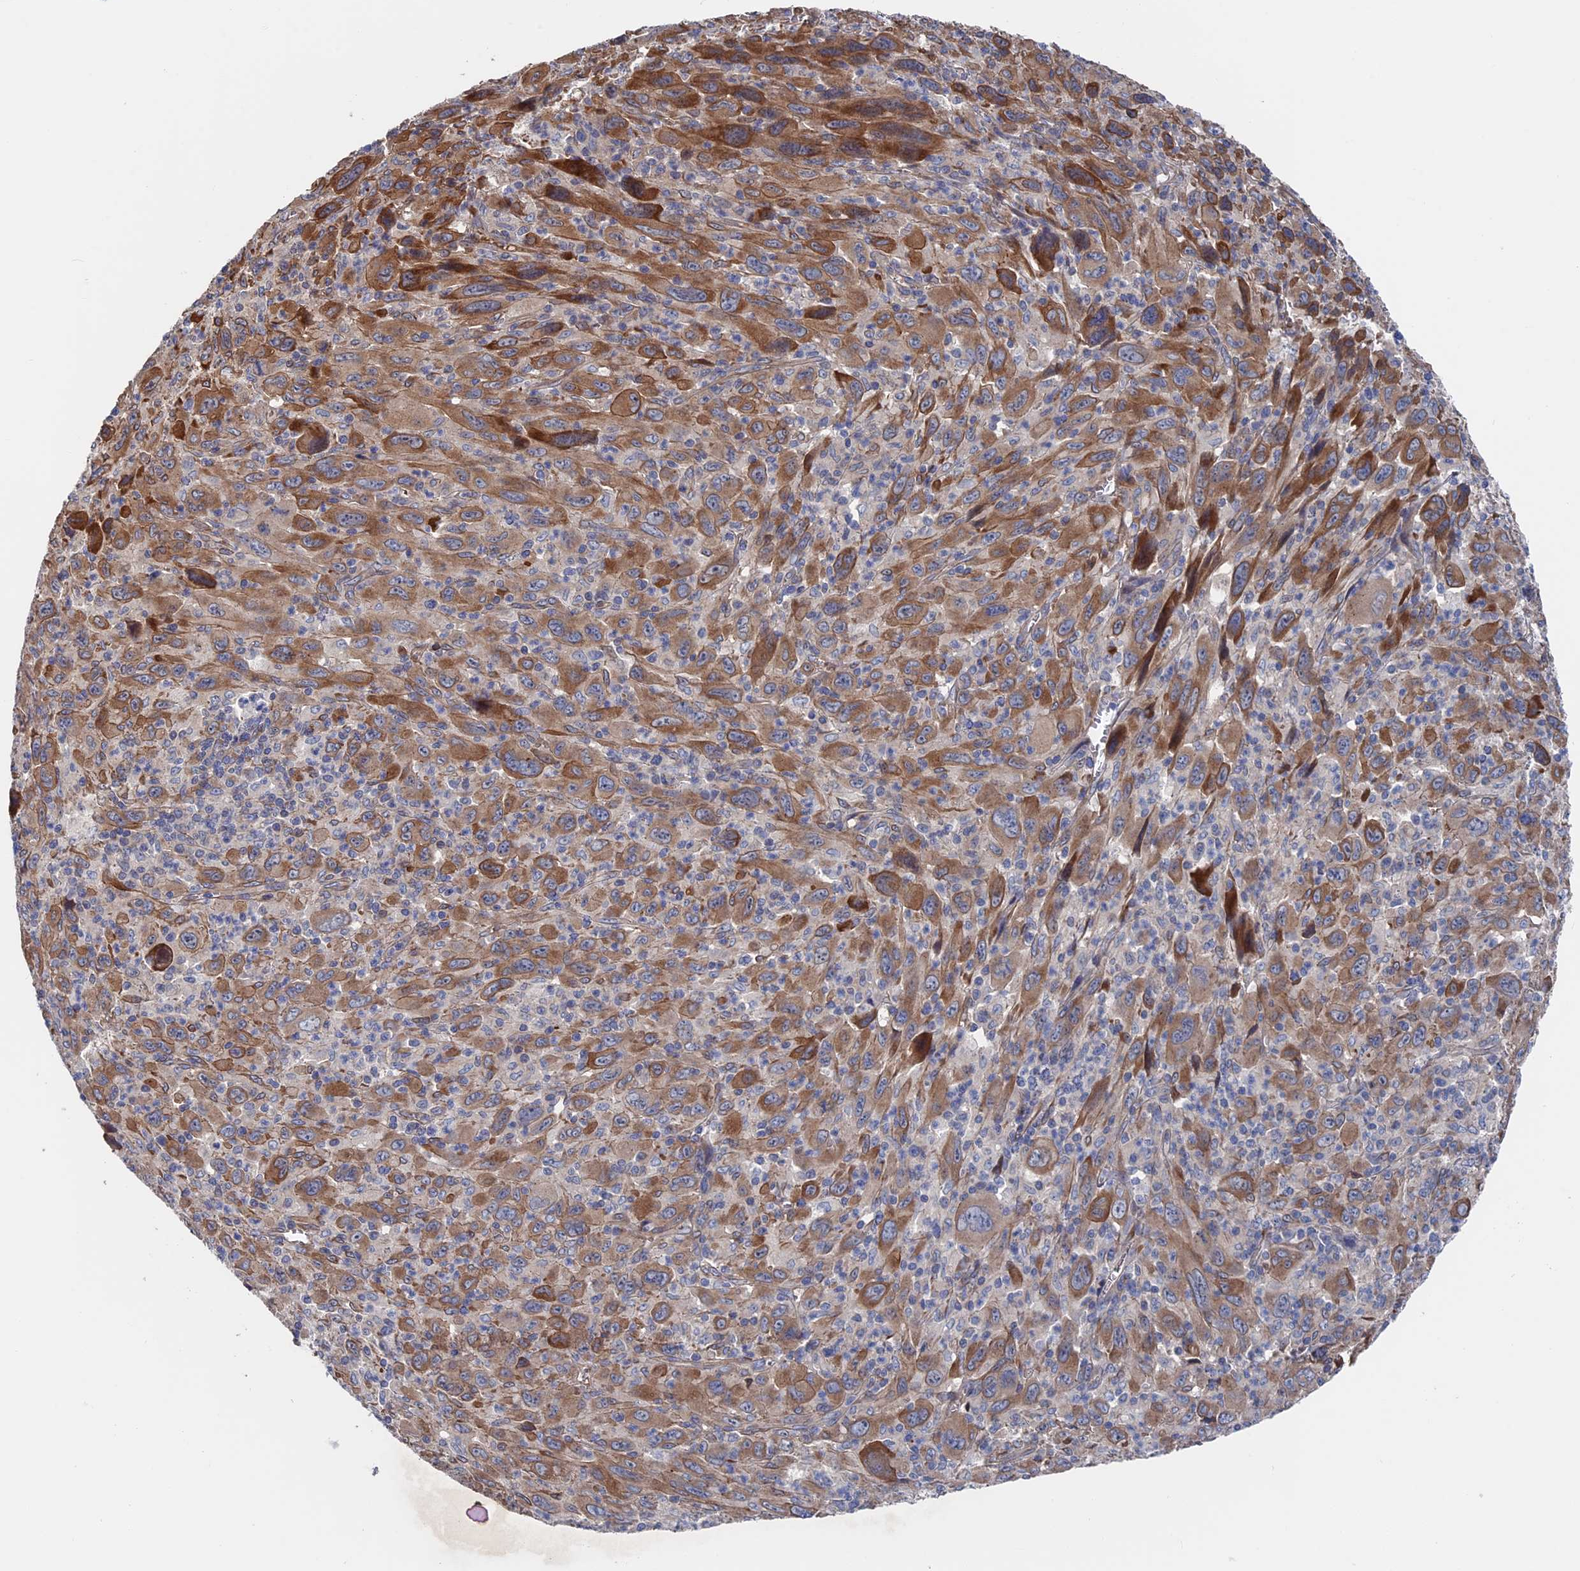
{"staining": {"intensity": "moderate", "quantity": ">75%", "location": "cytoplasmic/membranous"}, "tissue": "melanoma", "cell_type": "Tumor cells", "image_type": "cancer", "snomed": [{"axis": "morphology", "description": "Malignant melanoma, Metastatic site"}, {"axis": "topography", "description": "Skin"}], "caption": "Immunohistochemical staining of human malignant melanoma (metastatic site) shows moderate cytoplasmic/membranous protein staining in about >75% of tumor cells. Ihc stains the protein in brown and the nuclei are stained blue.", "gene": "RPUSD1", "patient": {"sex": "female", "age": 56}}